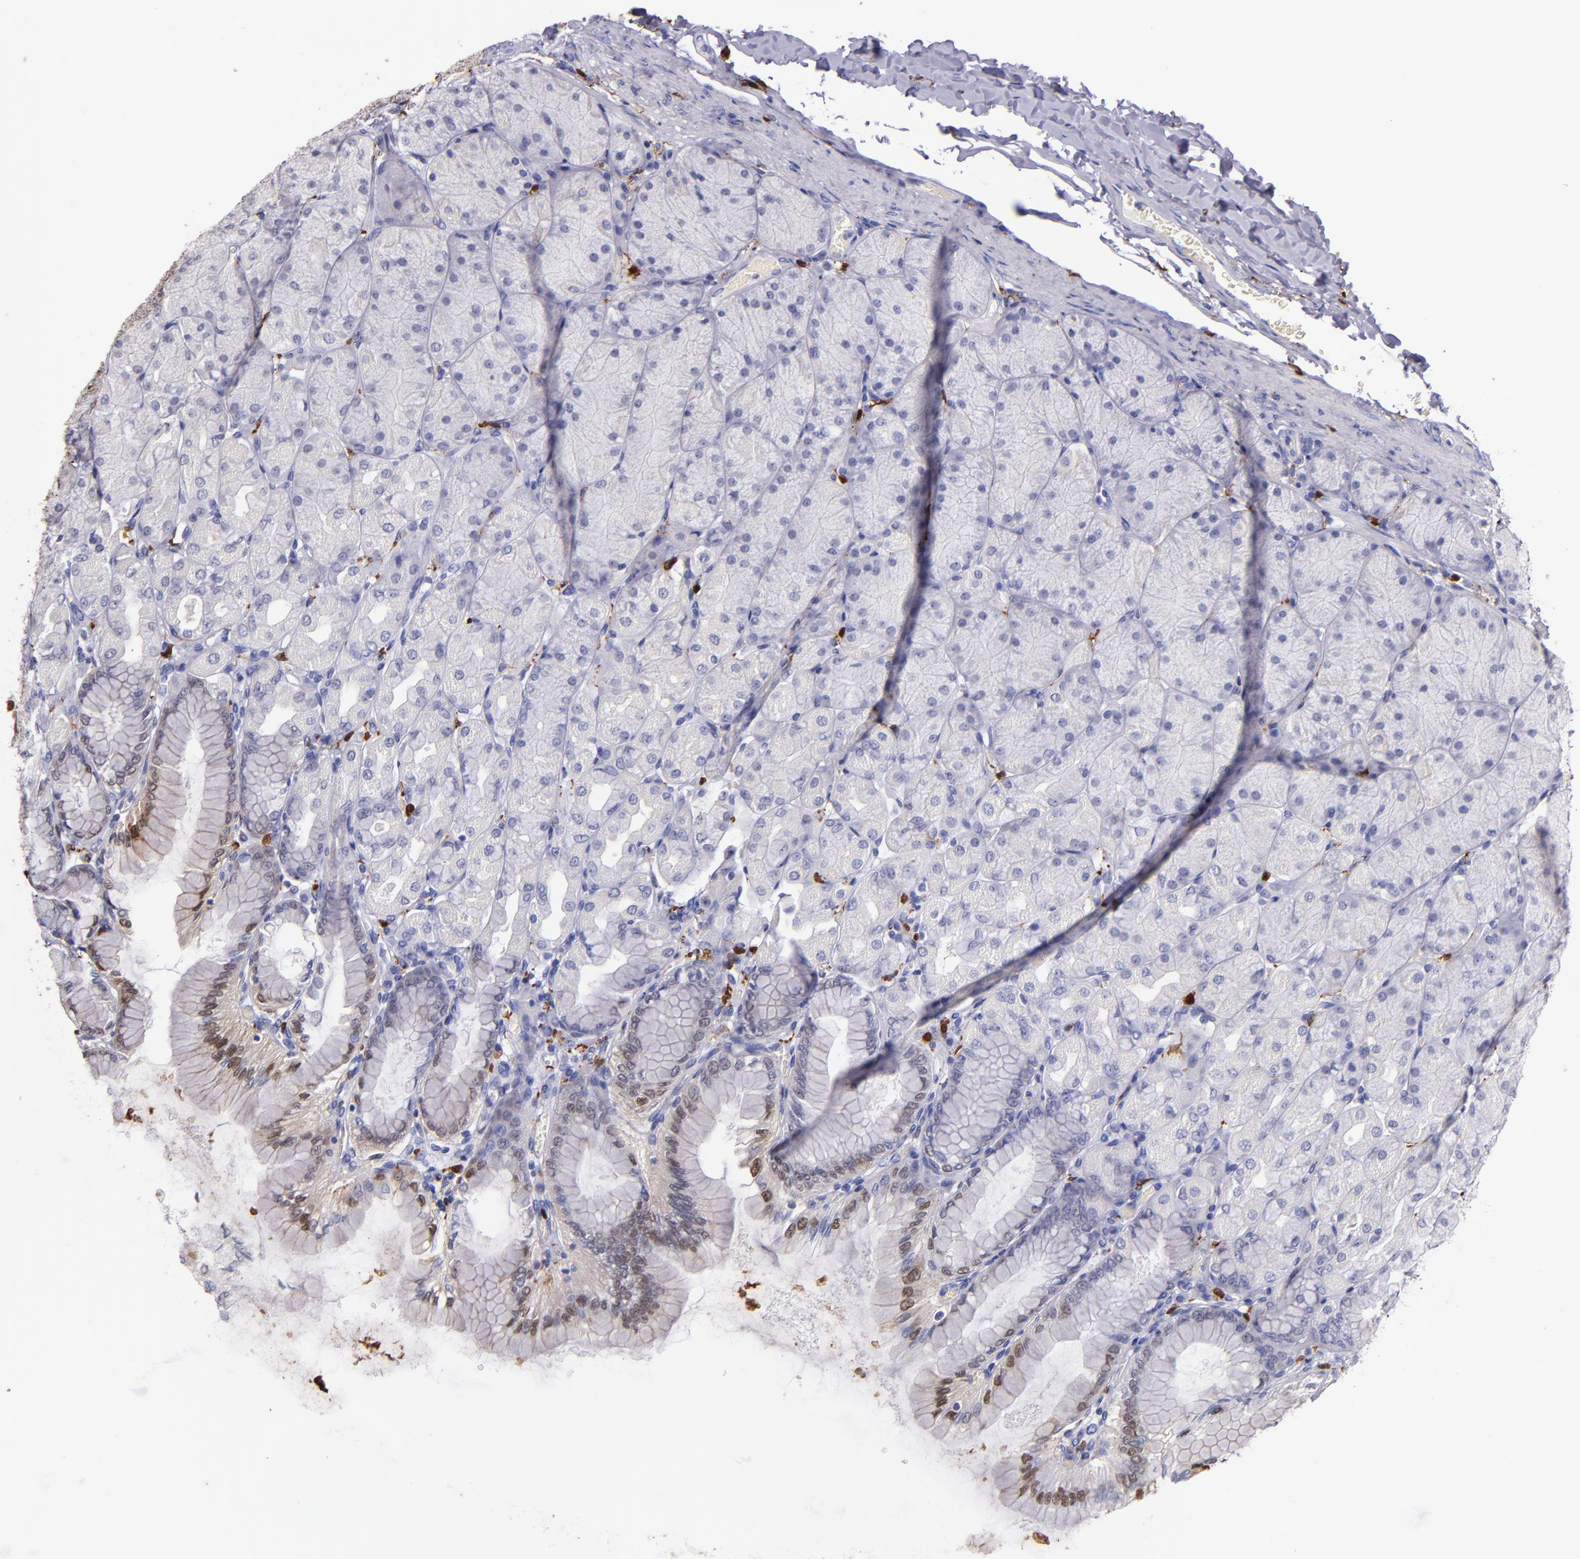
{"staining": {"intensity": "weak", "quantity": "<25%", "location": "cytoplasmic/membranous,nuclear"}, "tissue": "stomach", "cell_type": "Glandular cells", "image_type": "normal", "snomed": [{"axis": "morphology", "description": "Normal tissue, NOS"}, {"axis": "topography", "description": "Stomach, upper"}], "caption": "DAB (3,3'-diaminobenzidine) immunohistochemical staining of benign stomach displays no significant staining in glandular cells.", "gene": "F13A1", "patient": {"sex": "female", "age": 56}}